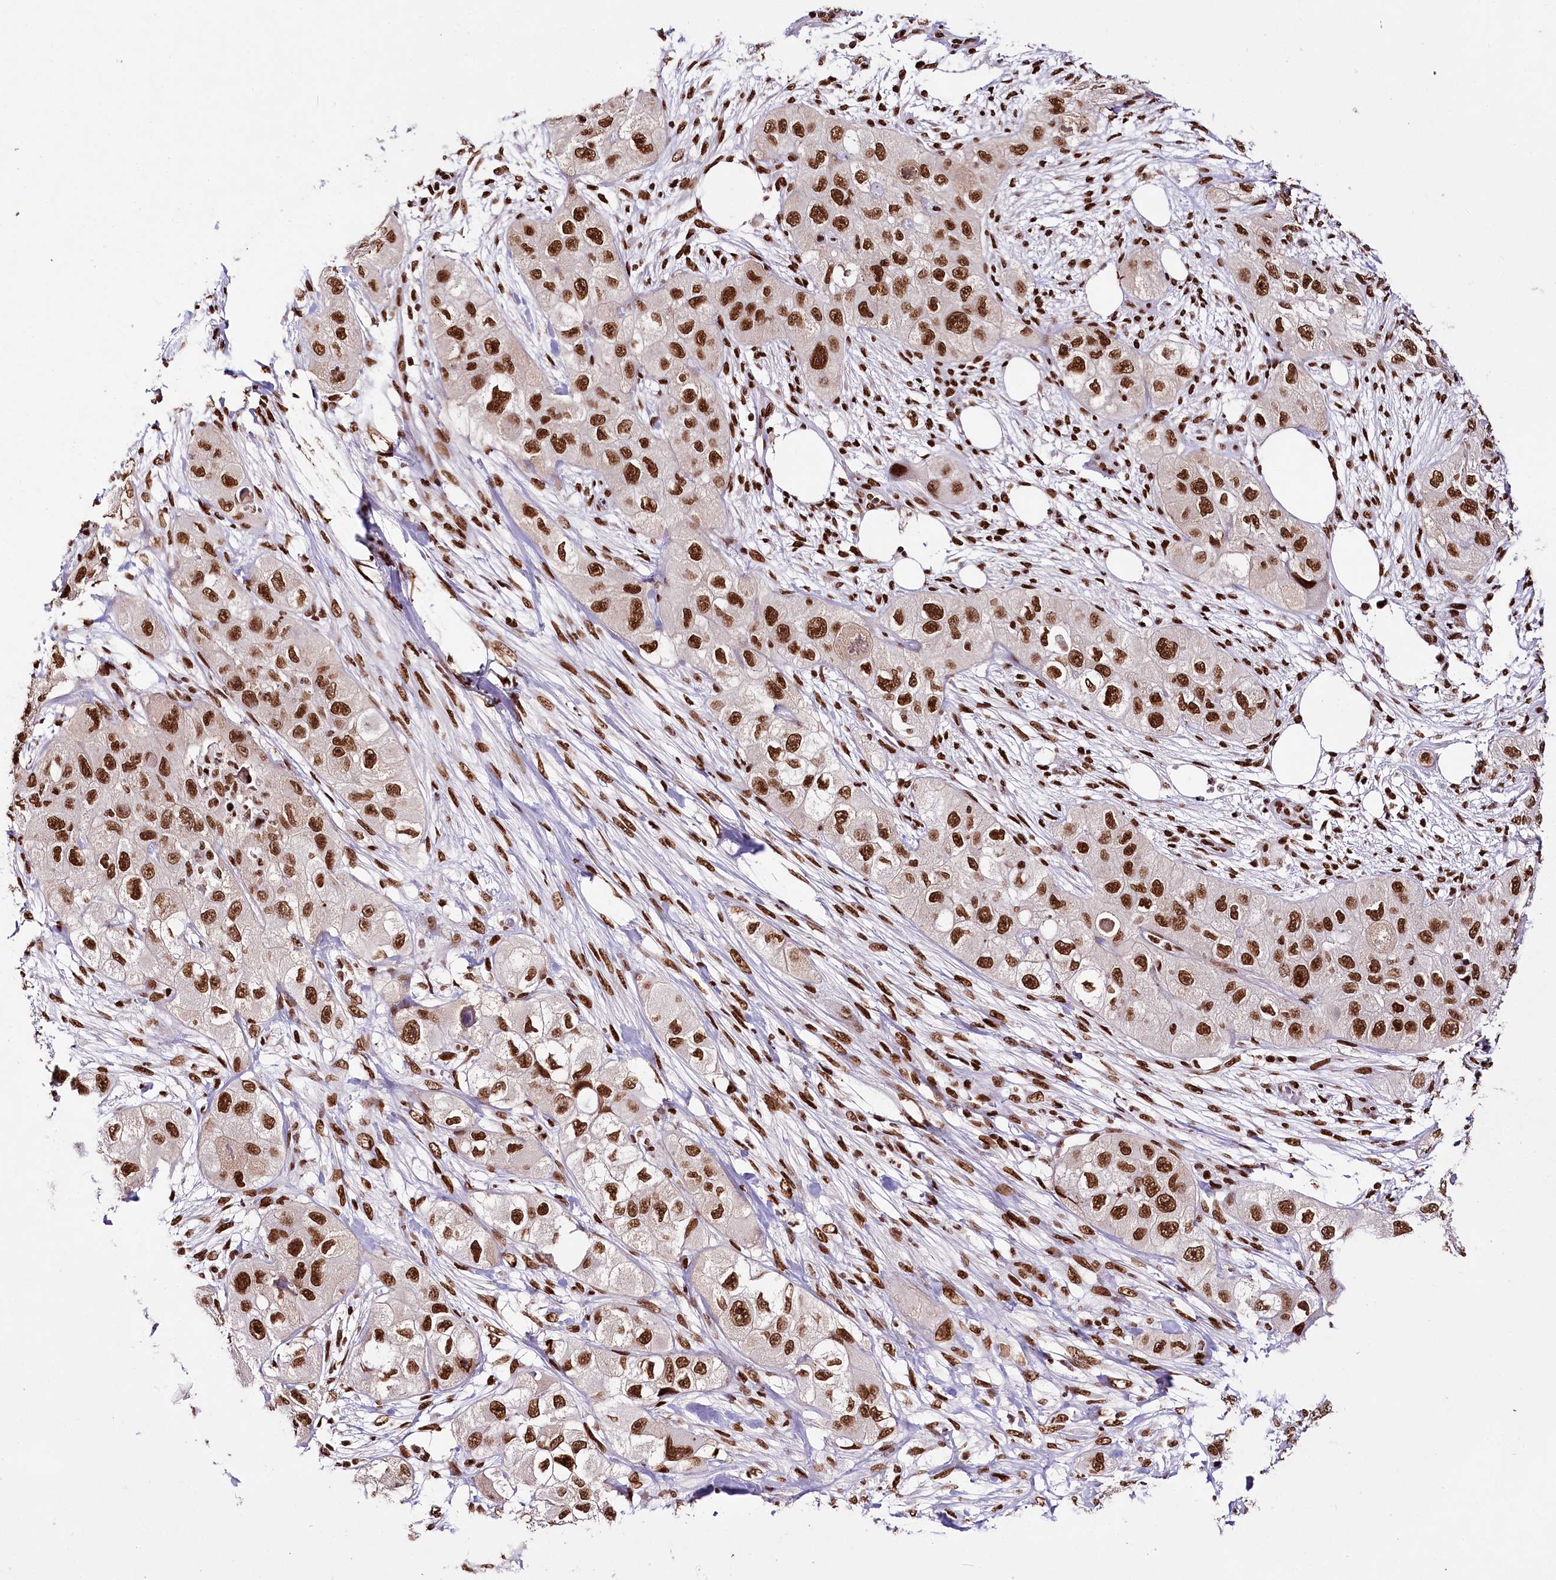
{"staining": {"intensity": "strong", "quantity": ">75%", "location": "nuclear"}, "tissue": "skin cancer", "cell_type": "Tumor cells", "image_type": "cancer", "snomed": [{"axis": "morphology", "description": "Squamous cell carcinoma, NOS"}, {"axis": "topography", "description": "Skin"}, {"axis": "topography", "description": "Subcutis"}], "caption": "An immunohistochemistry (IHC) photomicrograph of tumor tissue is shown. Protein staining in brown shows strong nuclear positivity in squamous cell carcinoma (skin) within tumor cells. Immunohistochemistry stains the protein of interest in brown and the nuclei are stained blue.", "gene": "SMARCE1", "patient": {"sex": "male", "age": 73}}